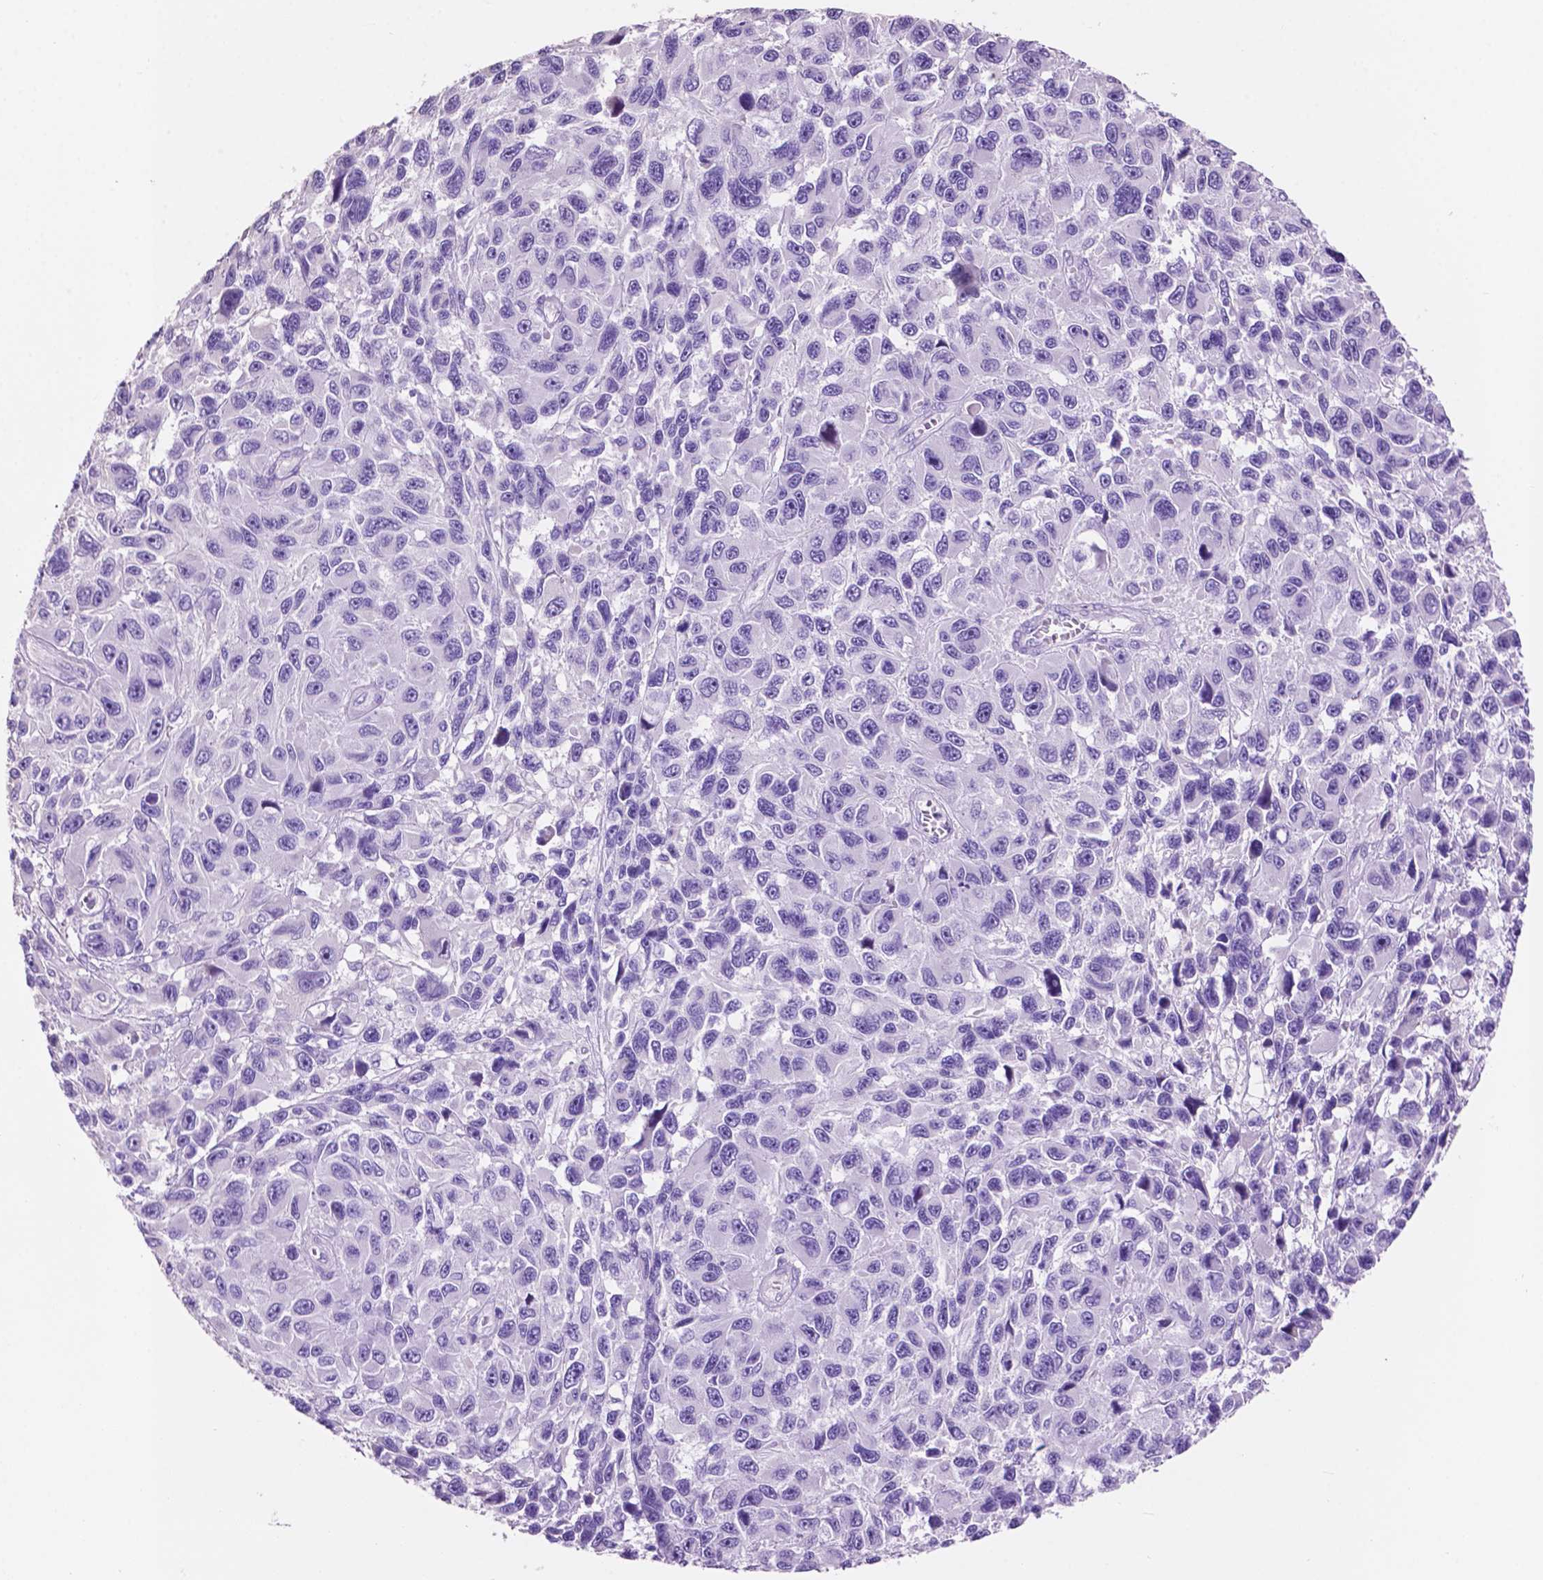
{"staining": {"intensity": "negative", "quantity": "none", "location": "none"}, "tissue": "melanoma", "cell_type": "Tumor cells", "image_type": "cancer", "snomed": [{"axis": "morphology", "description": "Malignant melanoma, NOS"}, {"axis": "topography", "description": "Skin"}], "caption": "A photomicrograph of melanoma stained for a protein reveals no brown staining in tumor cells.", "gene": "CLDN17", "patient": {"sex": "male", "age": 53}}